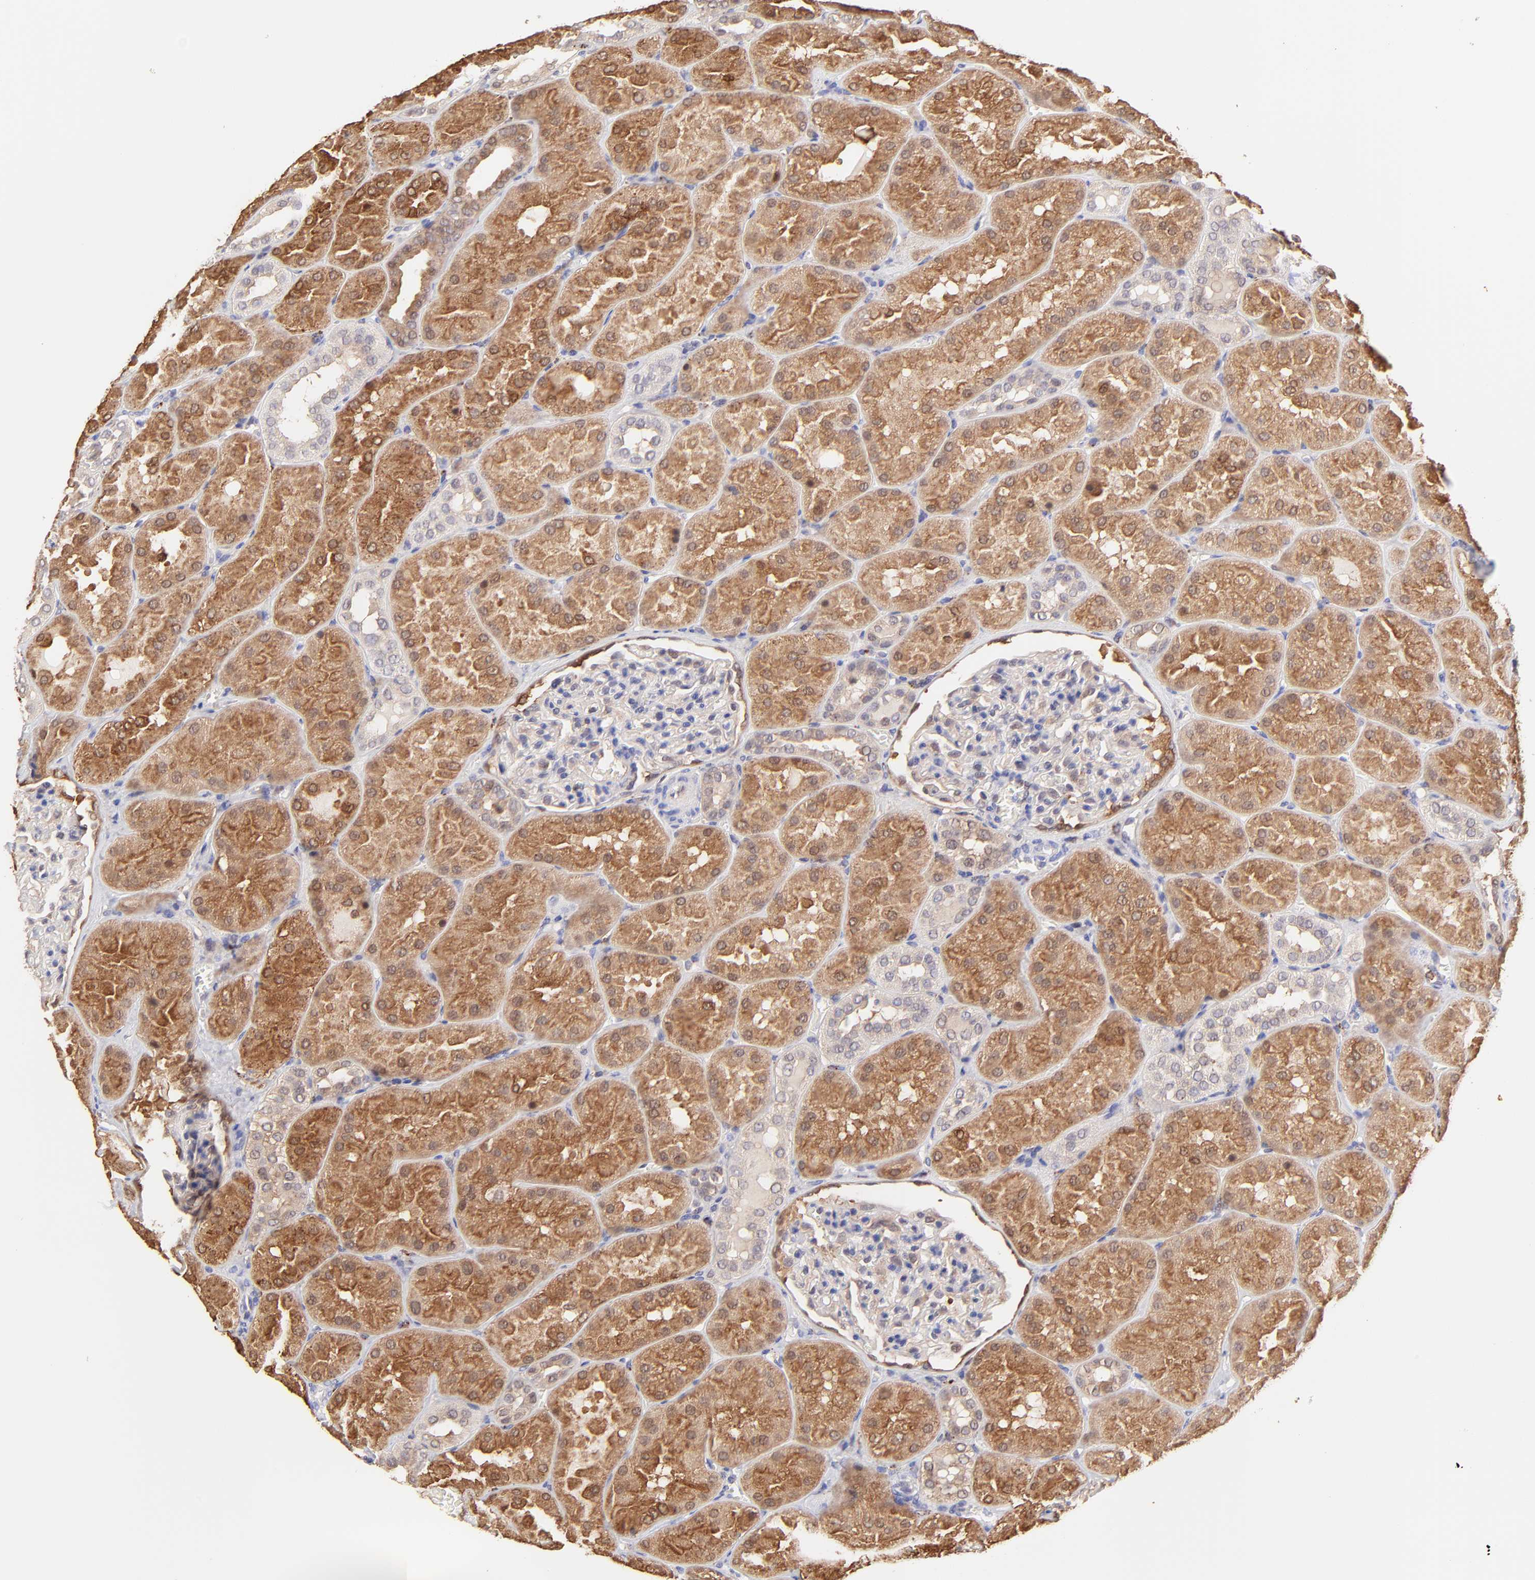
{"staining": {"intensity": "weak", "quantity": "<25%", "location": "nuclear"}, "tissue": "kidney", "cell_type": "Cells in glomeruli", "image_type": "normal", "snomed": [{"axis": "morphology", "description": "Normal tissue, NOS"}, {"axis": "topography", "description": "Kidney"}], "caption": "Cells in glomeruli show no significant protein positivity in benign kidney. (DAB (3,3'-diaminobenzidine) immunohistochemistry (IHC) with hematoxylin counter stain).", "gene": "HYAL1", "patient": {"sex": "male", "age": 28}}